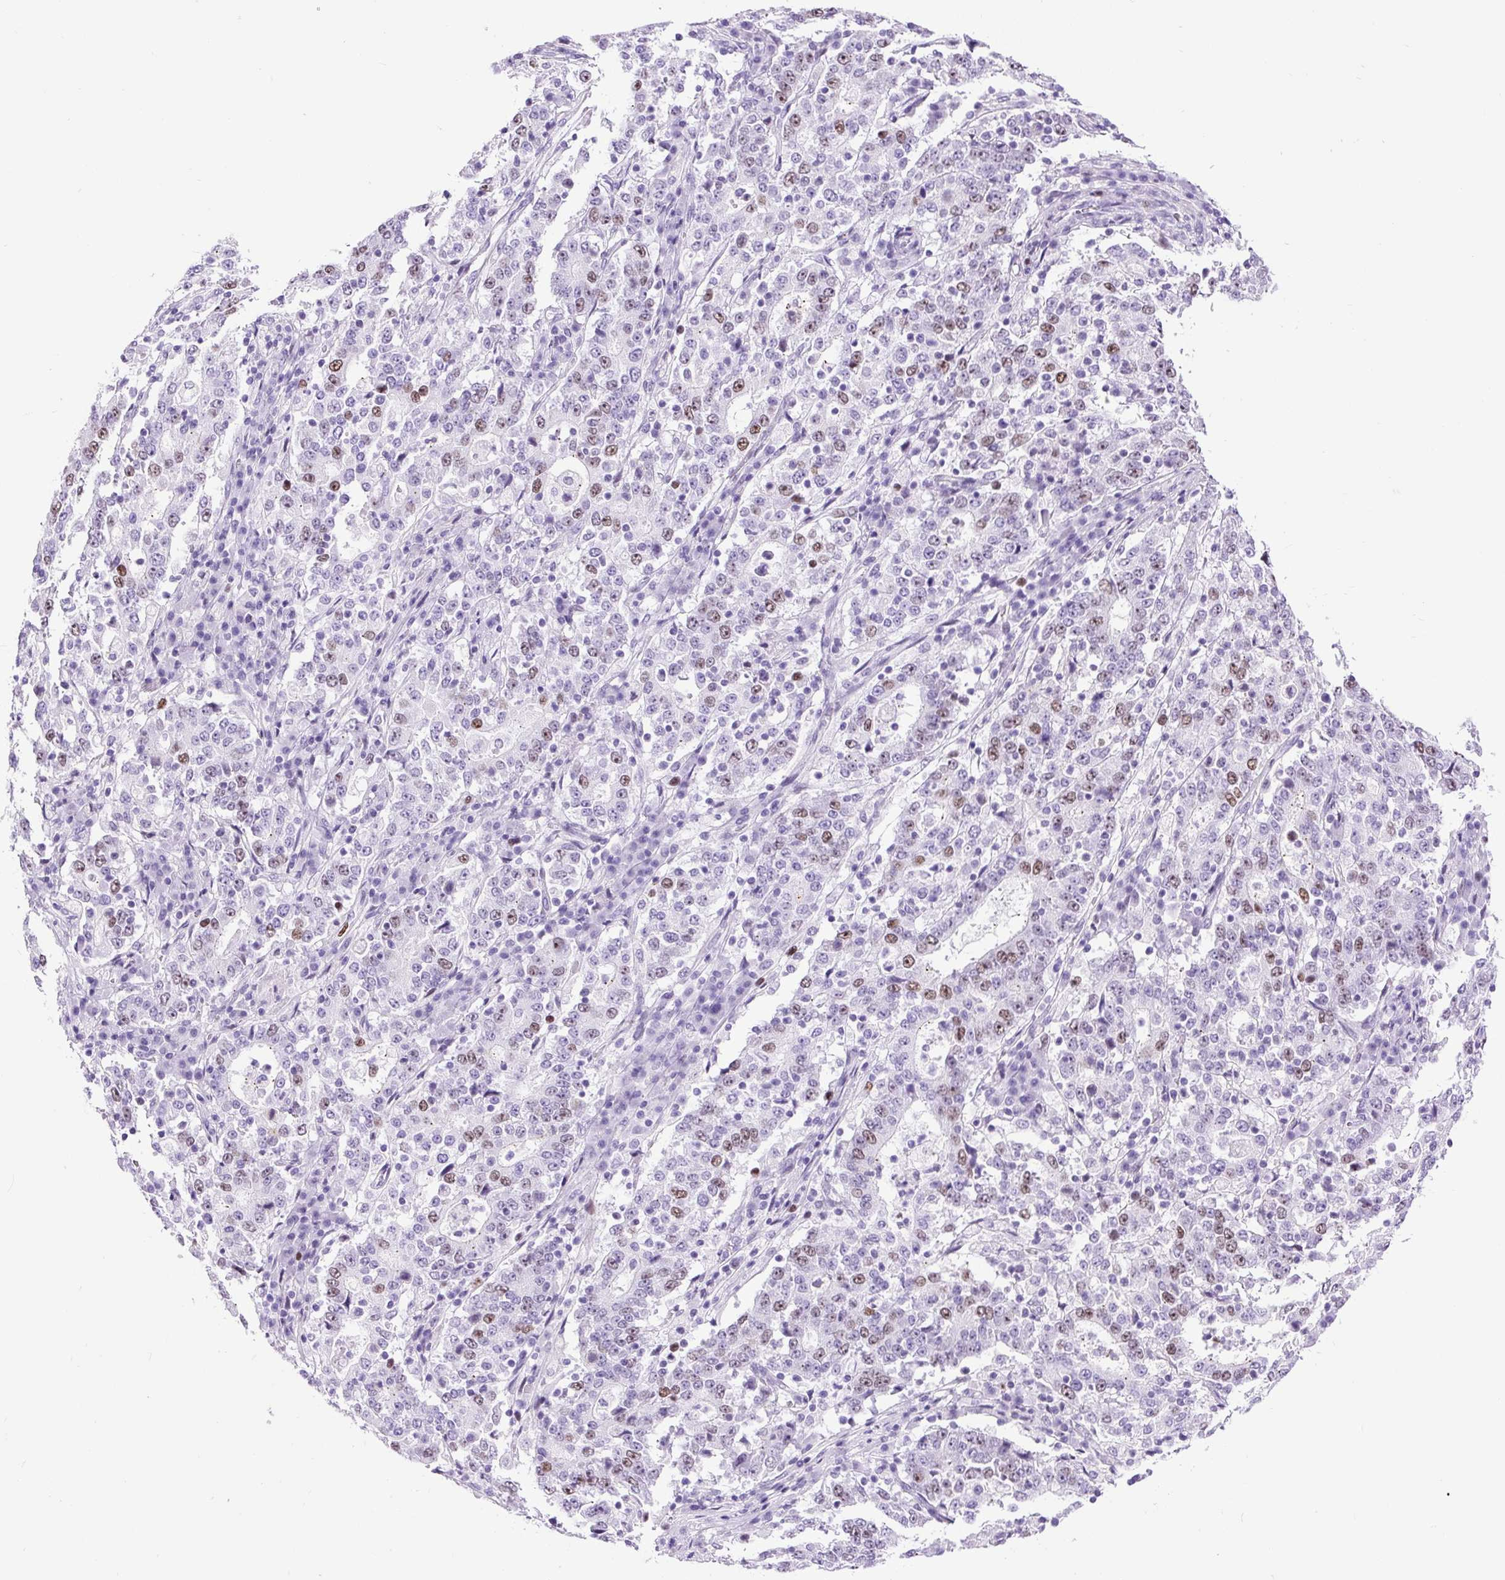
{"staining": {"intensity": "moderate", "quantity": "<25%", "location": "nuclear"}, "tissue": "stomach cancer", "cell_type": "Tumor cells", "image_type": "cancer", "snomed": [{"axis": "morphology", "description": "Adenocarcinoma, NOS"}, {"axis": "topography", "description": "Stomach"}], "caption": "Immunohistochemical staining of adenocarcinoma (stomach) demonstrates low levels of moderate nuclear protein expression in approximately <25% of tumor cells.", "gene": "RACGAP1", "patient": {"sex": "male", "age": 59}}